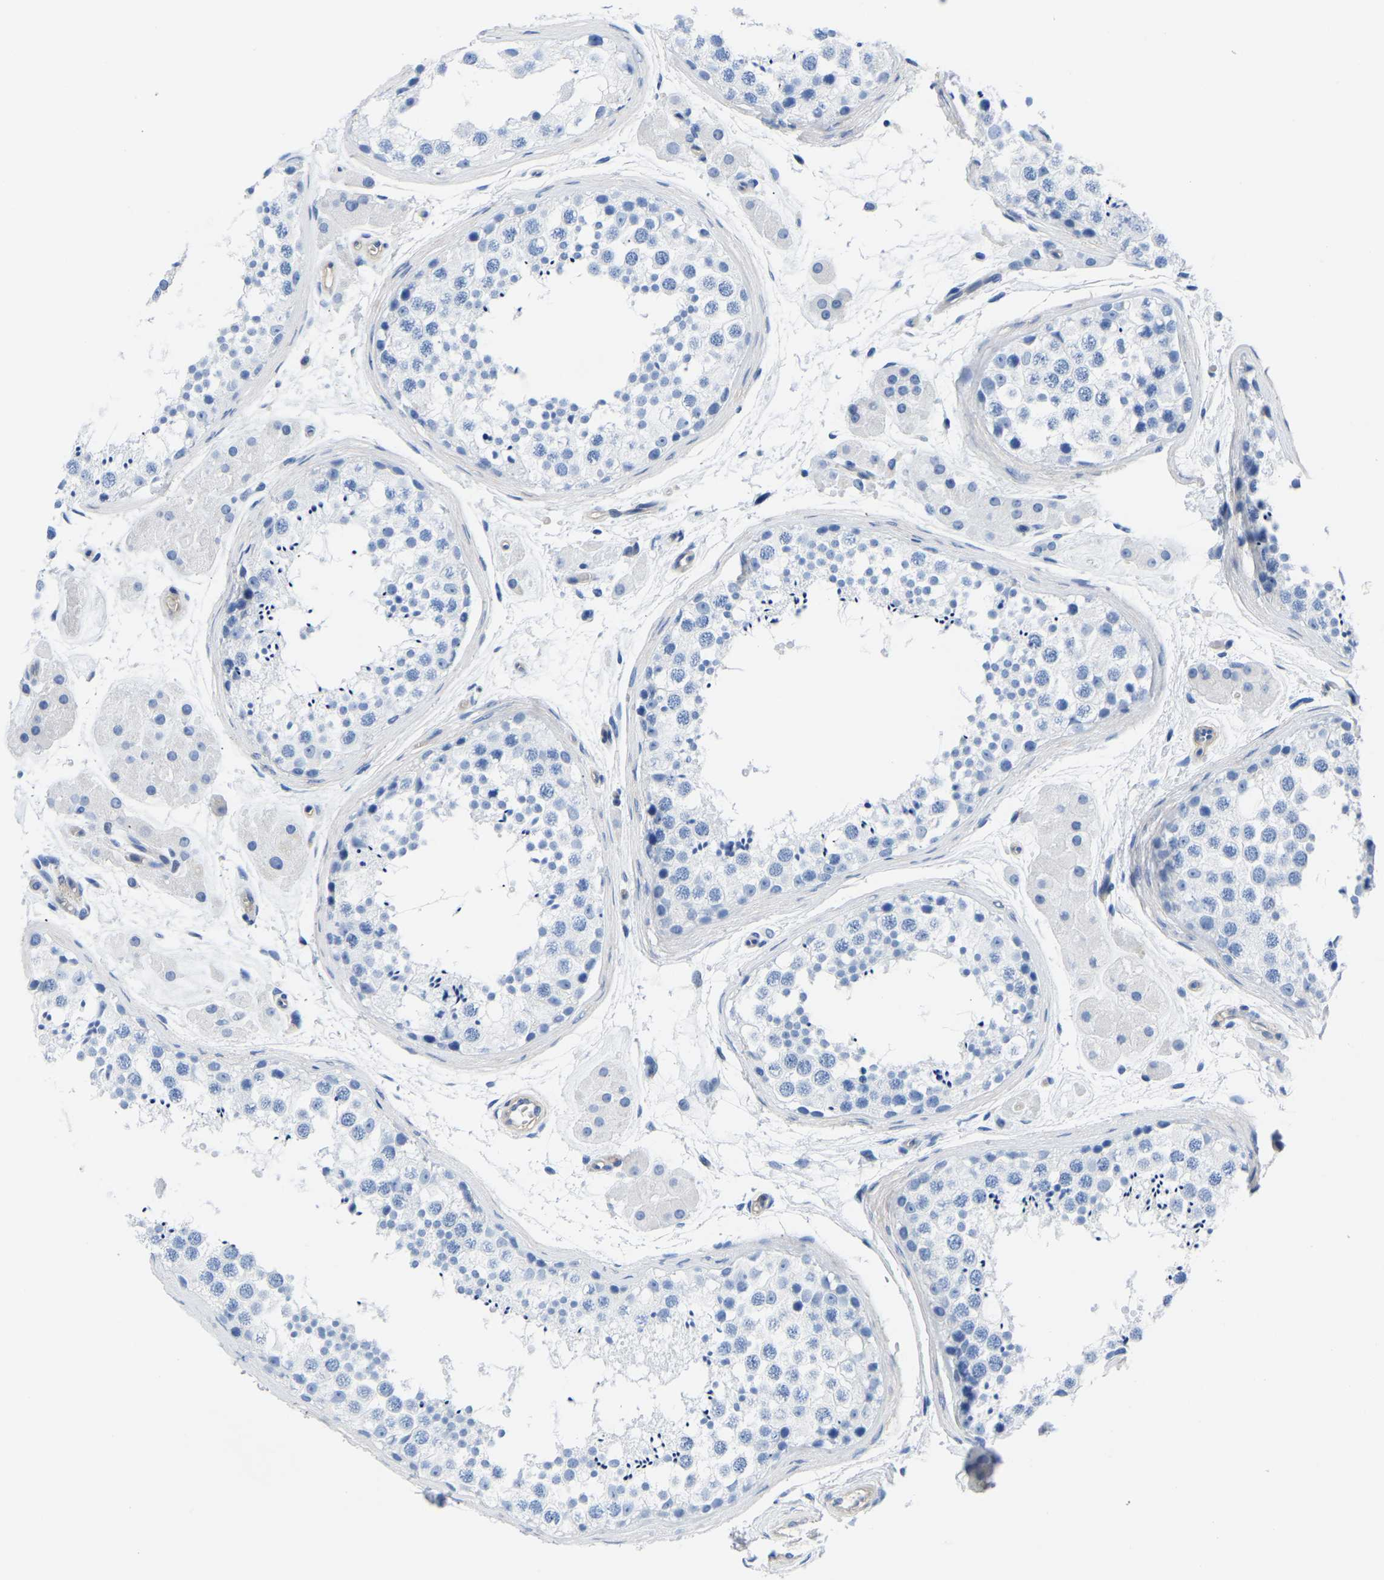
{"staining": {"intensity": "negative", "quantity": "none", "location": "none"}, "tissue": "testis", "cell_type": "Cells in seminiferous ducts", "image_type": "normal", "snomed": [{"axis": "morphology", "description": "Normal tissue, NOS"}, {"axis": "topography", "description": "Testis"}], "caption": "A histopathology image of testis stained for a protein demonstrates no brown staining in cells in seminiferous ducts. The staining is performed using DAB (3,3'-diaminobenzidine) brown chromogen with nuclei counter-stained in using hematoxylin.", "gene": "UPK3A", "patient": {"sex": "male", "age": 56}}